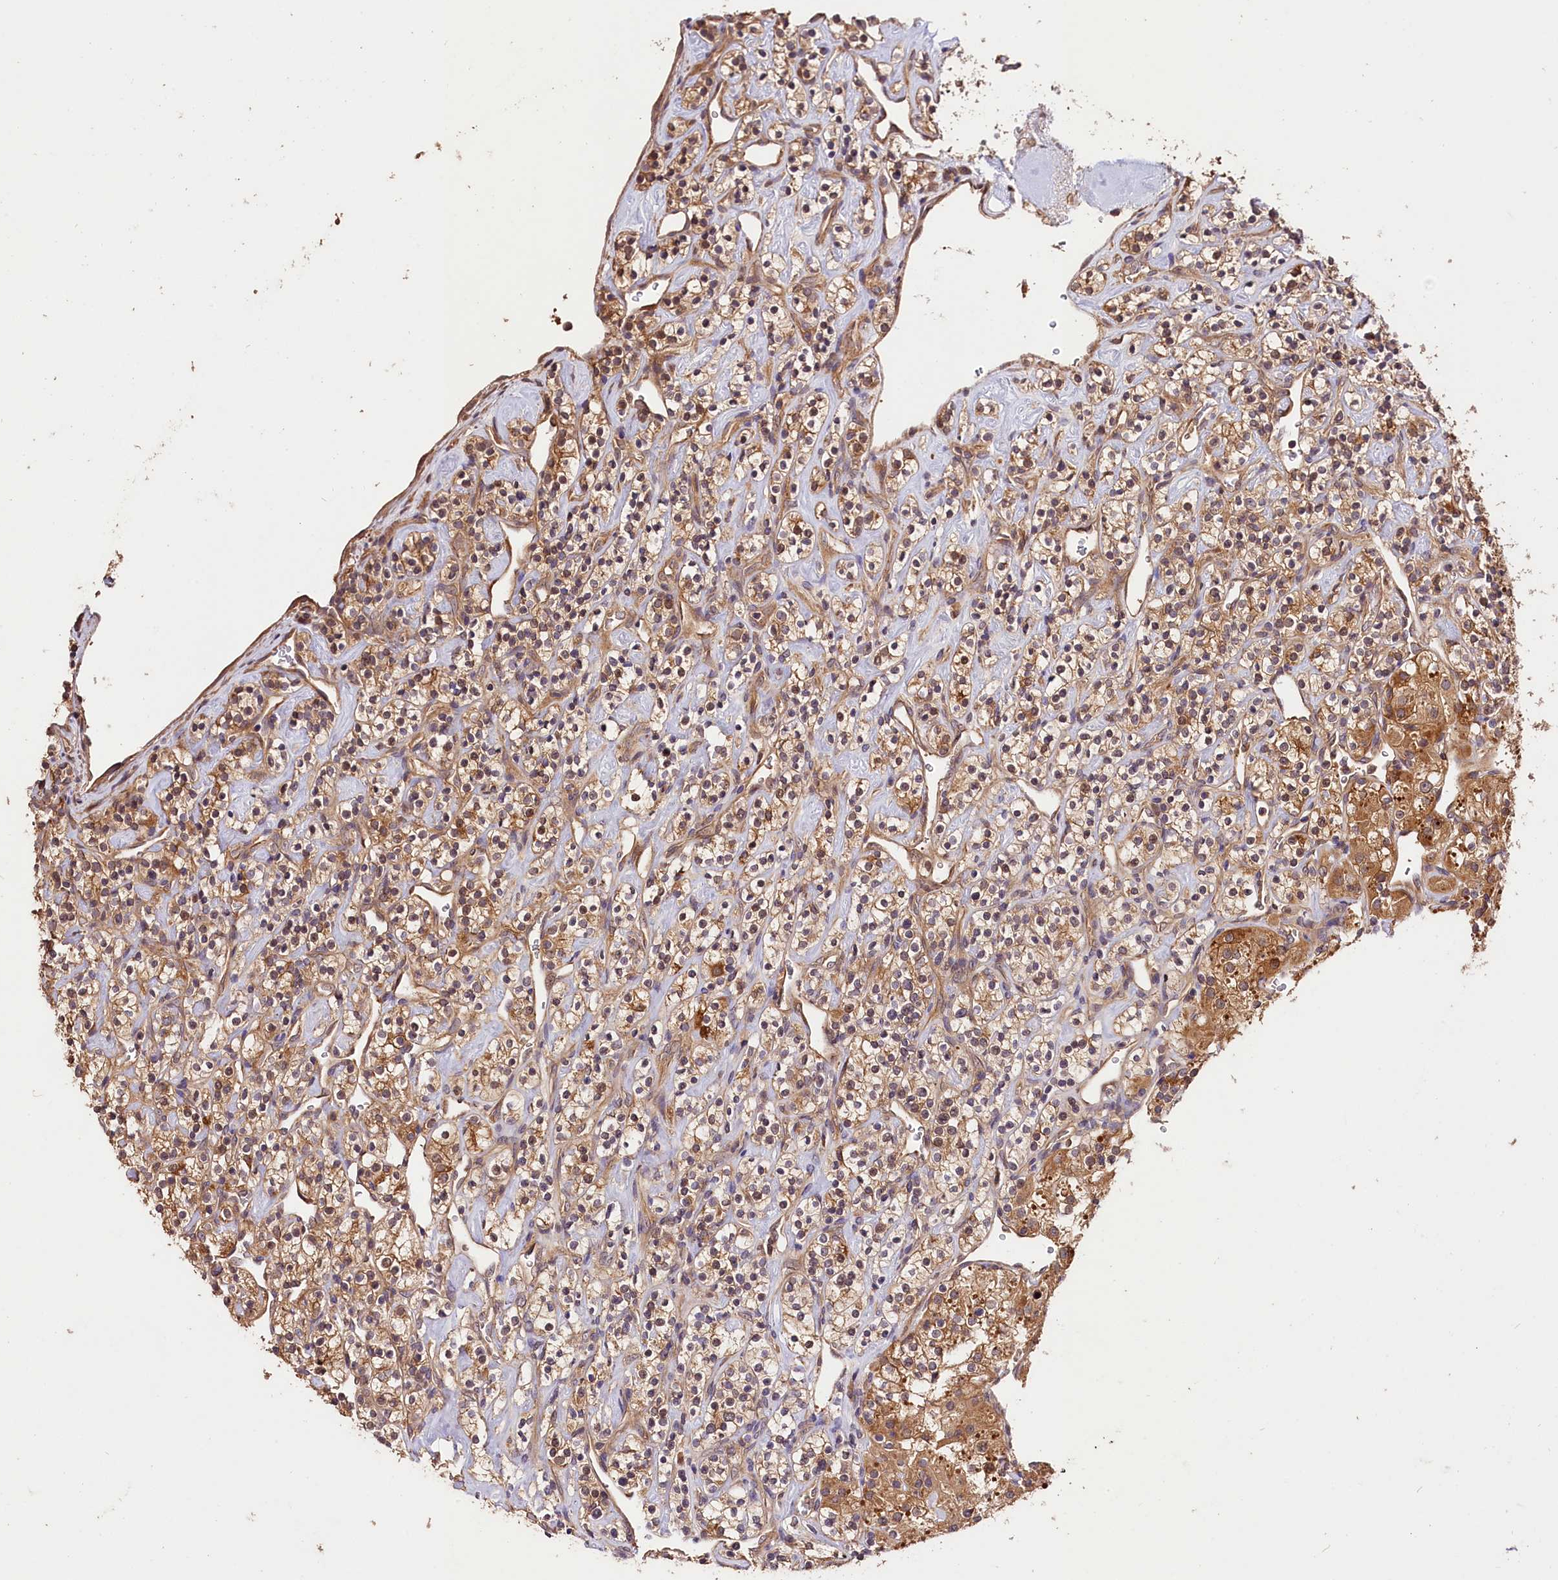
{"staining": {"intensity": "moderate", "quantity": ">75%", "location": "cytoplasmic/membranous"}, "tissue": "renal cancer", "cell_type": "Tumor cells", "image_type": "cancer", "snomed": [{"axis": "morphology", "description": "Adenocarcinoma, NOS"}, {"axis": "topography", "description": "Kidney"}], "caption": "Immunohistochemical staining of human renal cancer (adenocarcinoma) exhibits medium levels of moderate cytoplasmic/membranous protein expression in about >75% of tumor cells.", "gene": "CES3", "patient": {"sex": "male", "age": 77}}